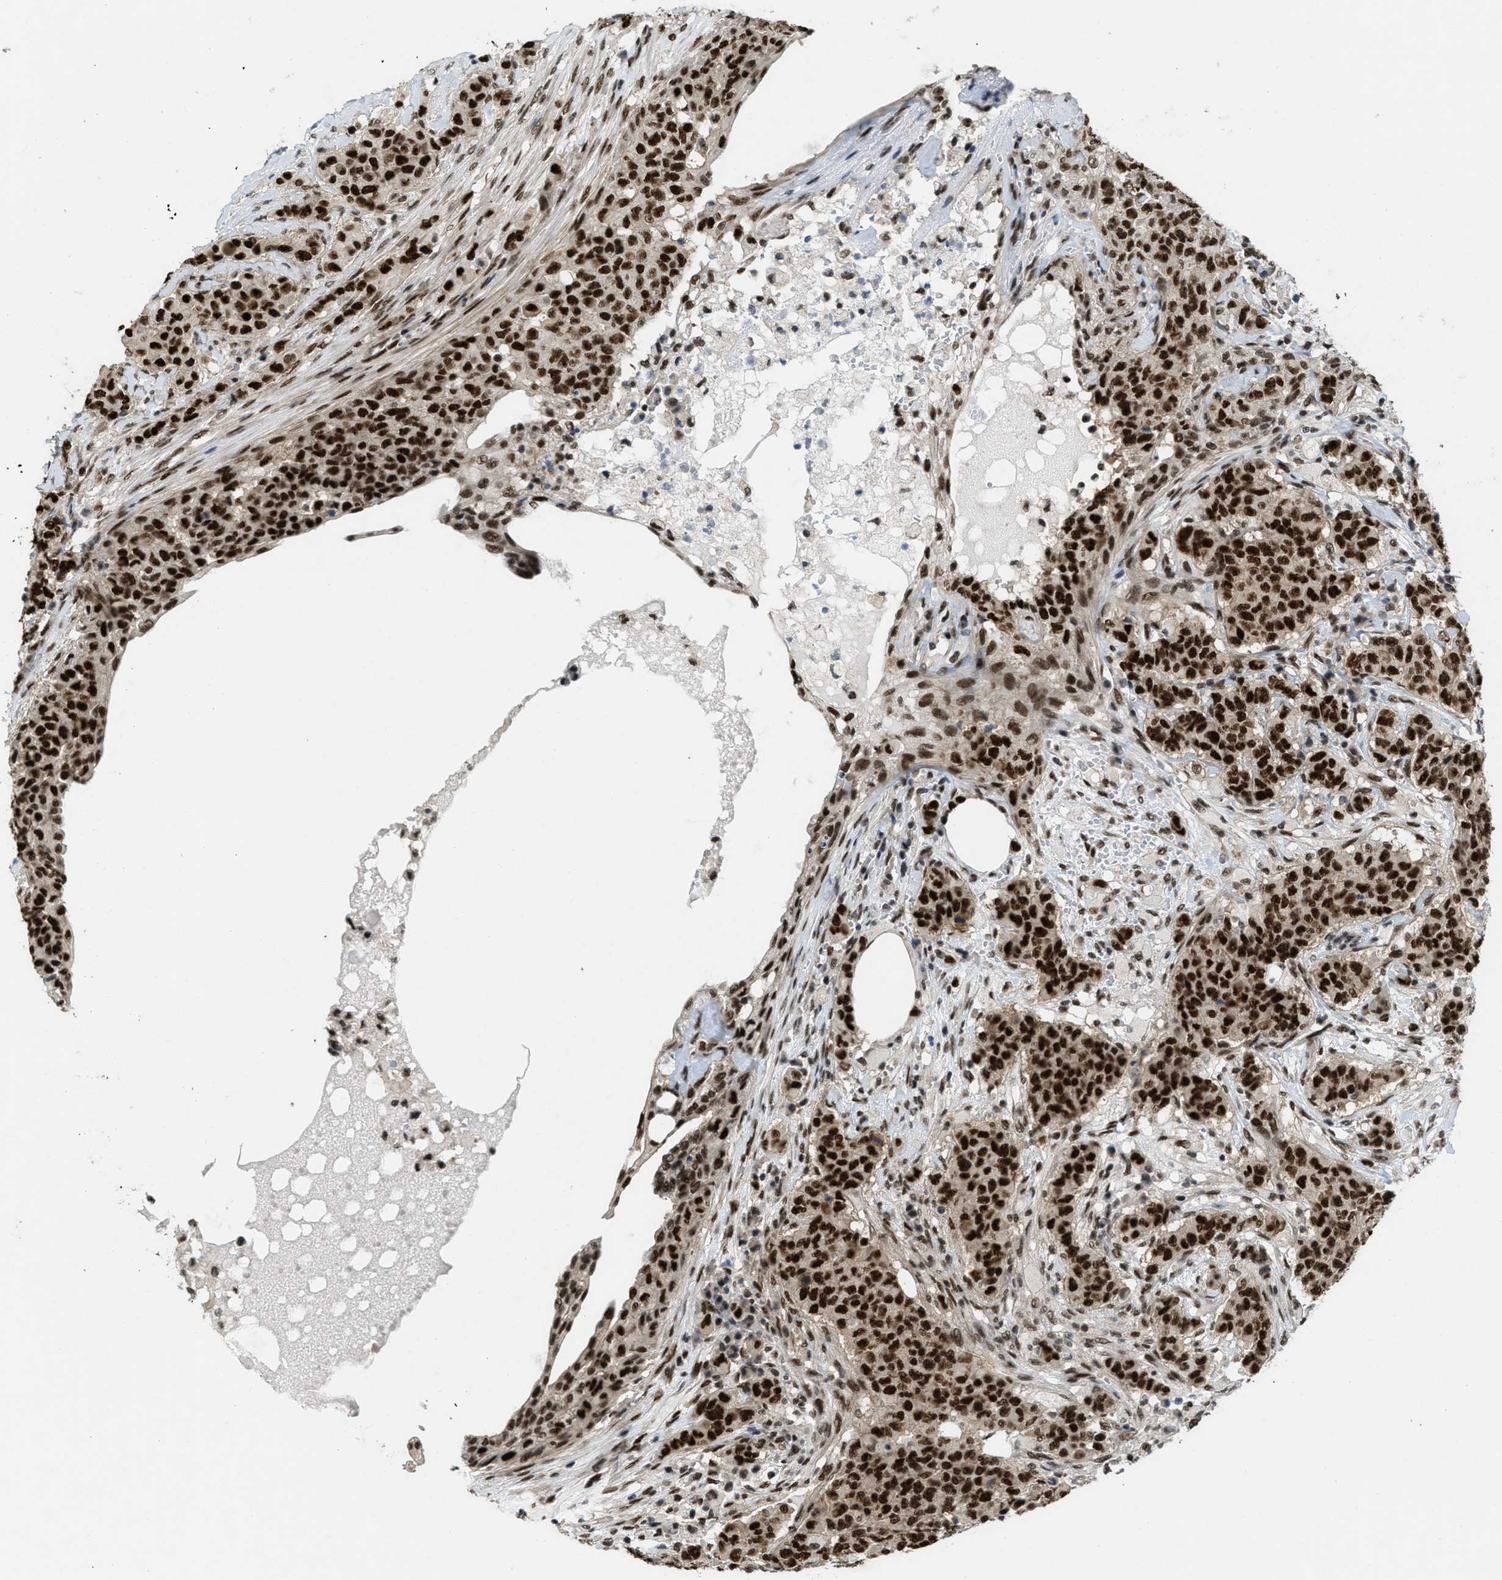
{"staining": {"intensity": "strong", "quantity": ">75%", "location": "cytoplasmic/membranous,nuclear"}, "tissue": "breast cancer", "cell_type": "Tumor cells", "image_type": "cancer", "snomed": [{"axis": "morphology", "description": "Normal tissue, NOS"}, {"axis": "morphology", "description": "Duct carcinoma"}, {"axis": "topography", "description": "Breast"}], "caption": "A micrograph of breast cancer stained for a protein displays strong cytoplasmic/membranous and nuclear brown staining in tumor cells.", "gene": "CDT1", "patient": {"sex": "female", "age": 40}}